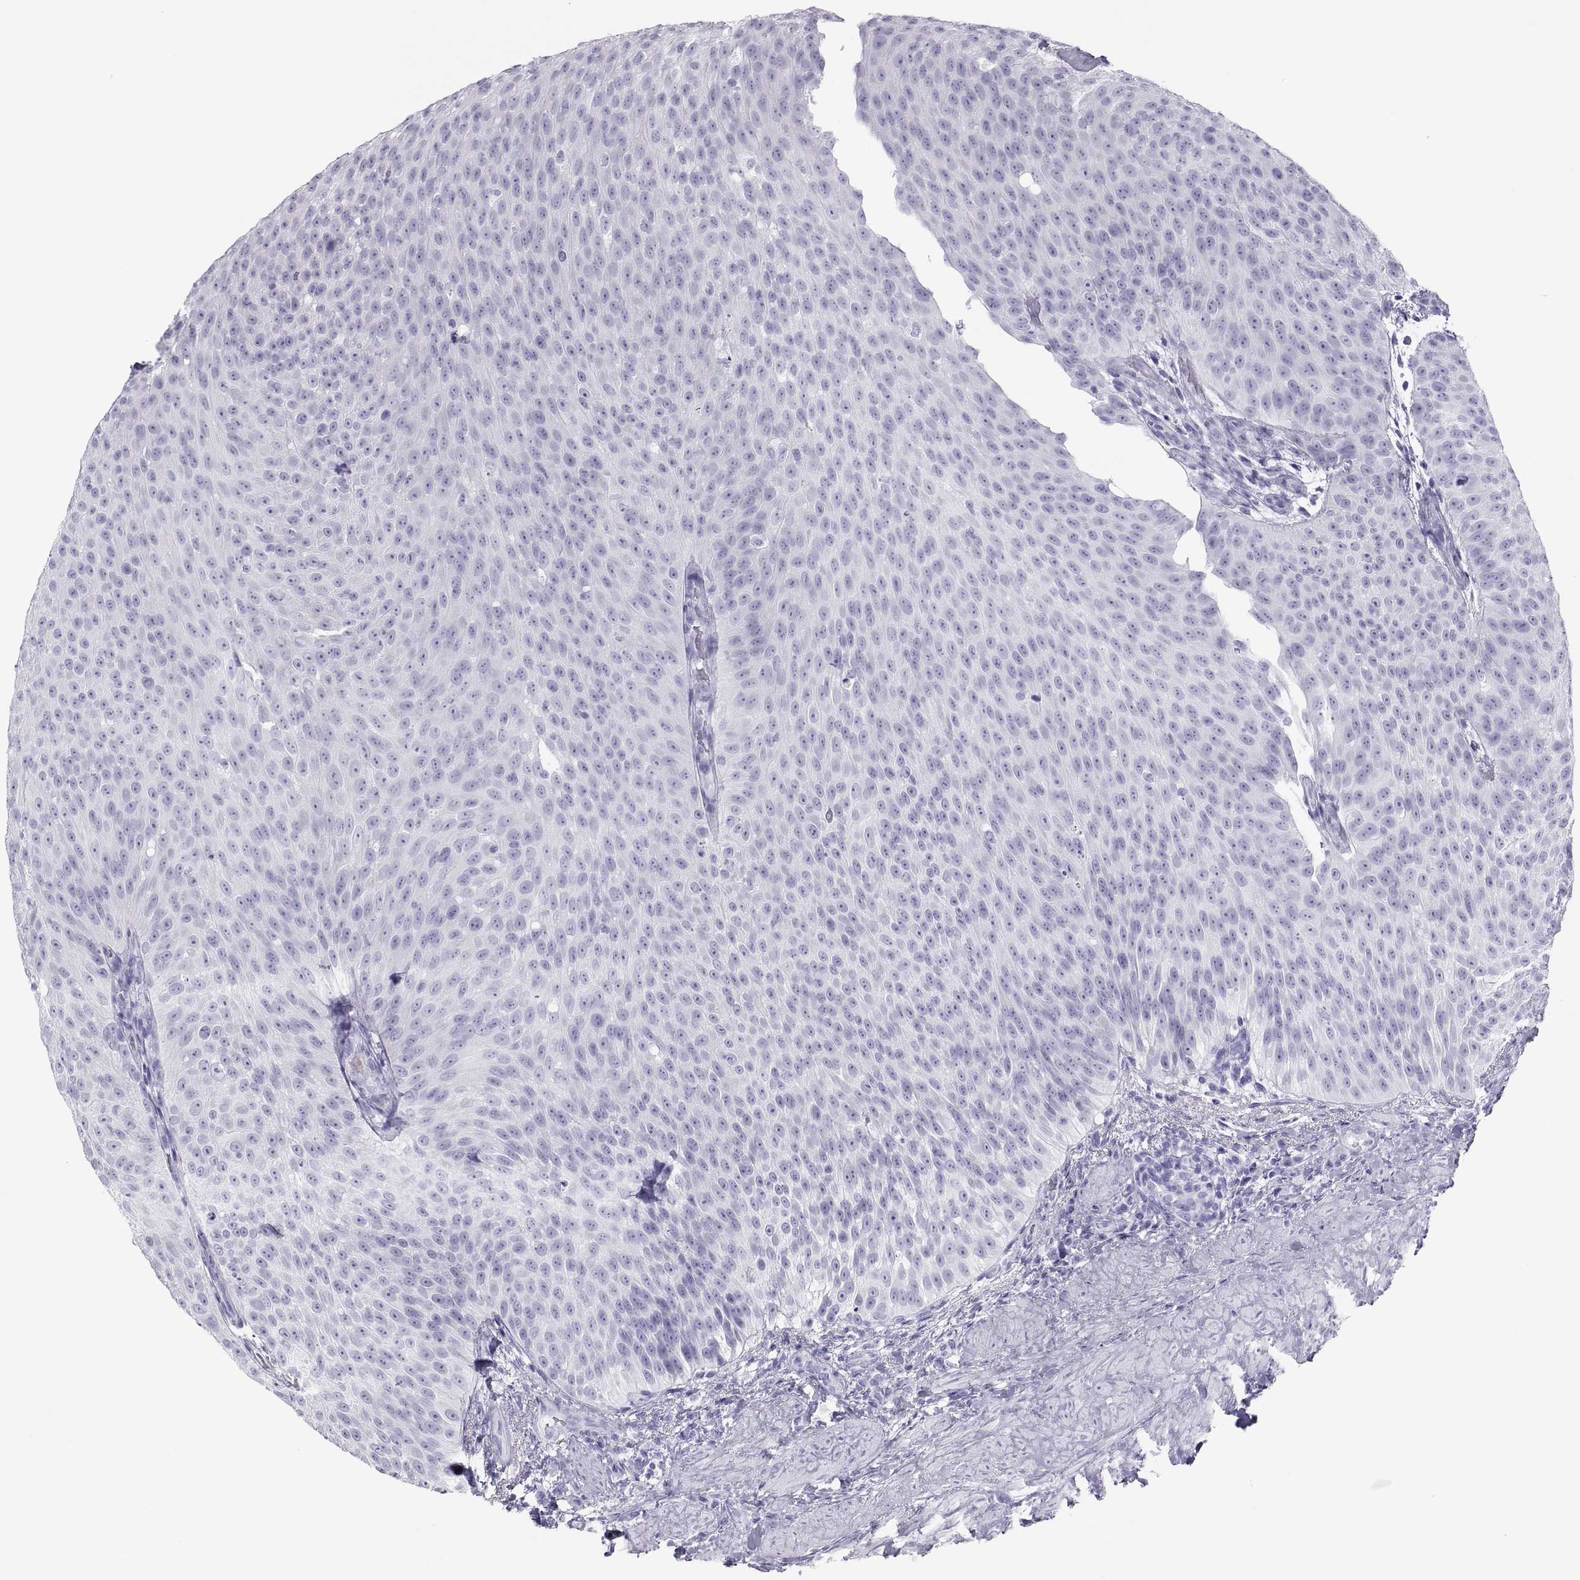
{"staining": {"intensity": "negative", "quantity": "none", "location": "none"}, "tissue": "urothelial cancer", "cell_type": "Tumor cells", "image_type": "cancer", "snomed": [{"axis": "morphology", "description": "Urothelial carcinoma, Low grade"}, {"axis": "topography", "description": "Urinary bladder"}], "caption": "Tumor cells are negative for protein expression in human low-grade urothelial carcinoma.", "gene": "SEMG1", "patient": {"sex": "male", "age": 78}}